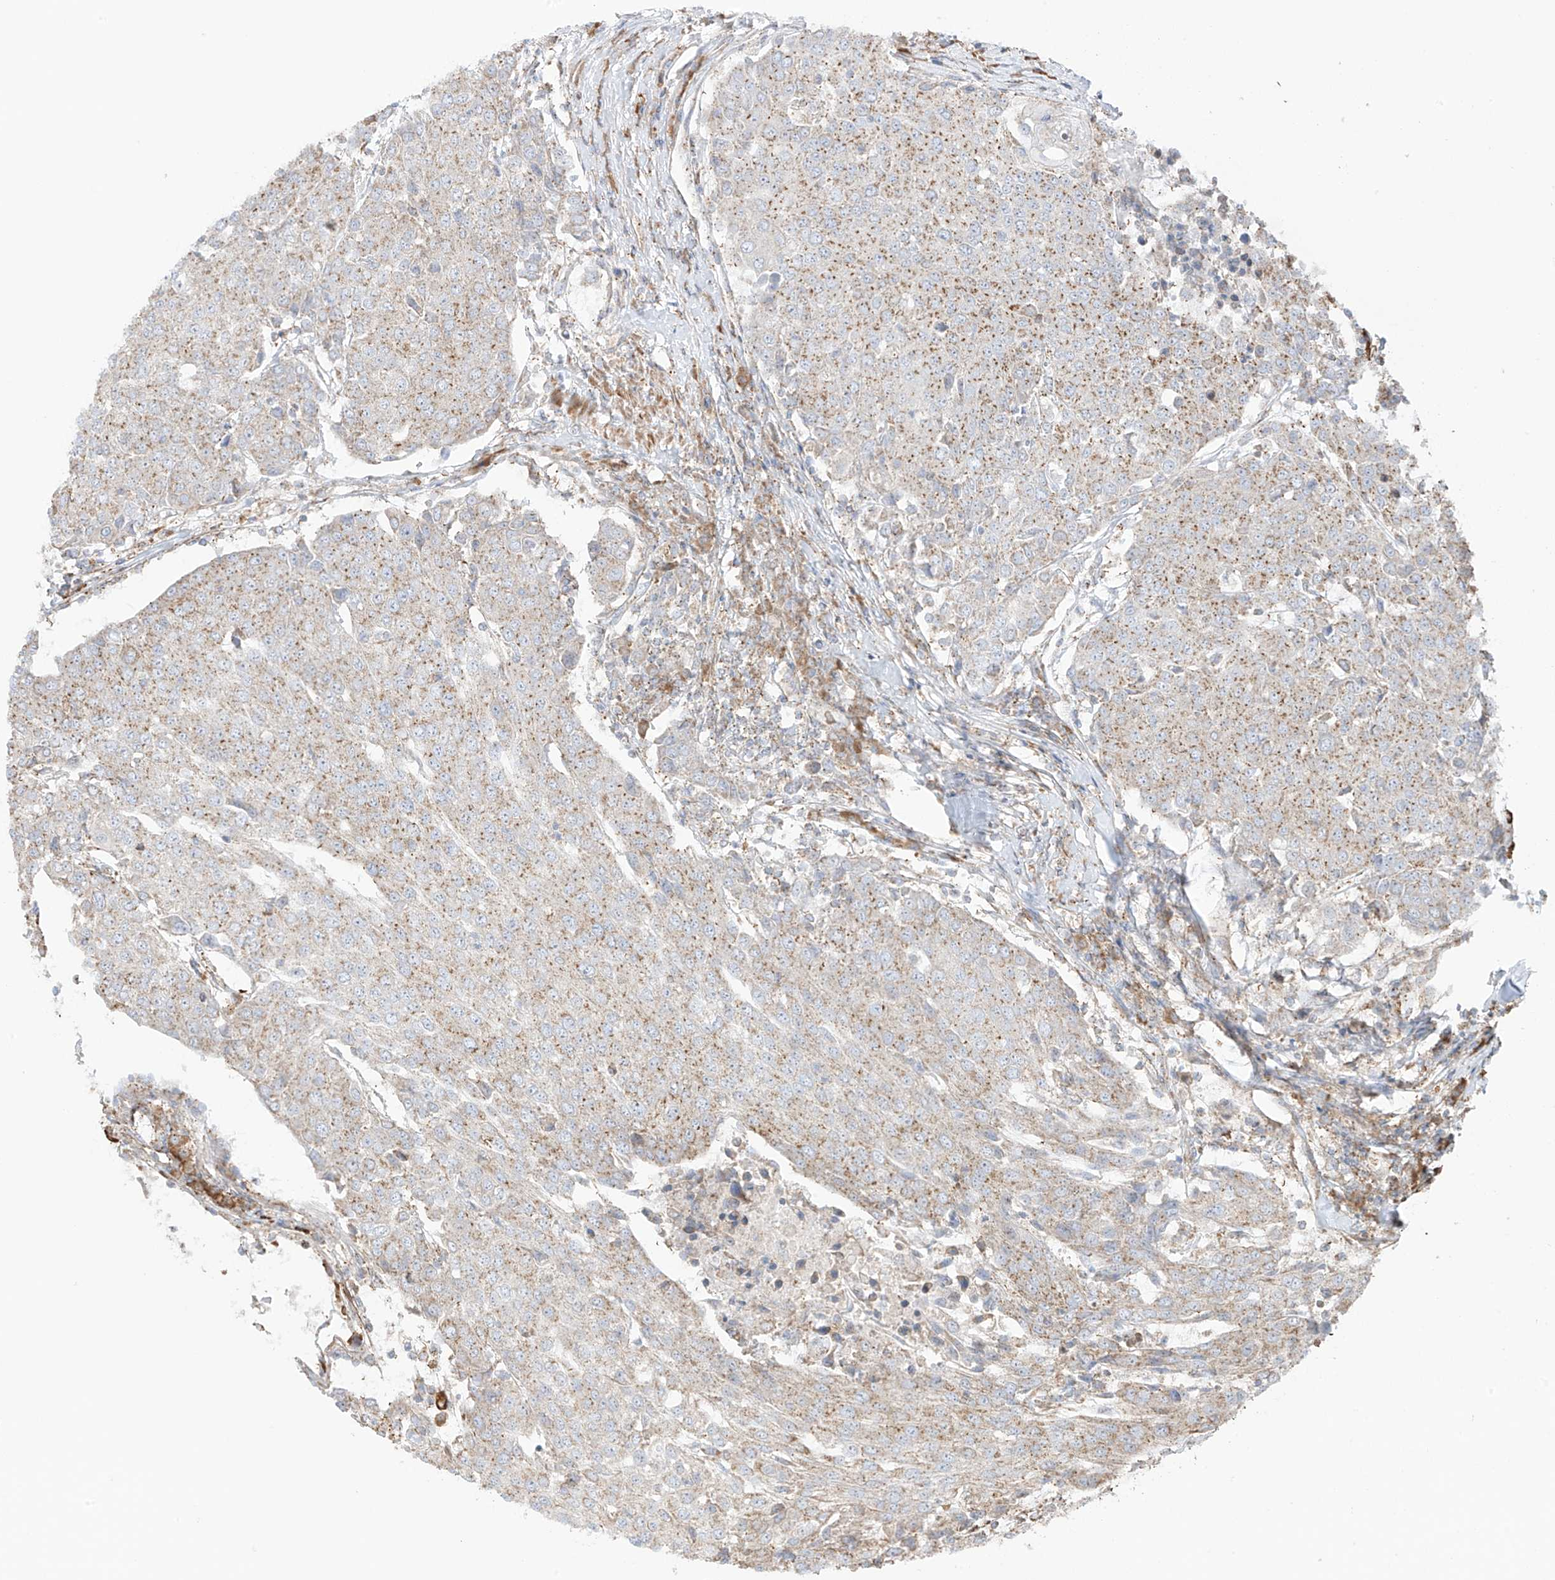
{"staining": {"intensity": "moderate", "quantity": ">75%", "location": "cytoplasmic/membranous"}, "tissue": "urothelial cancer", "cell_type": "Tumor cells", "image_type": "cancer", "snomed": [{"axis": "morphology", "description": "Urothelial carcinoma, High grade"}, {"axis": "topography", "description": "Urinary bladder"}], "caption": "Urothelial cancer stained for a protein (brown) shows moderate cytoplasmic/membranous positive expression in about >75% of tumor cells.", "gene": "XKR3", "patient": {"sex": "female", "age": 85}}